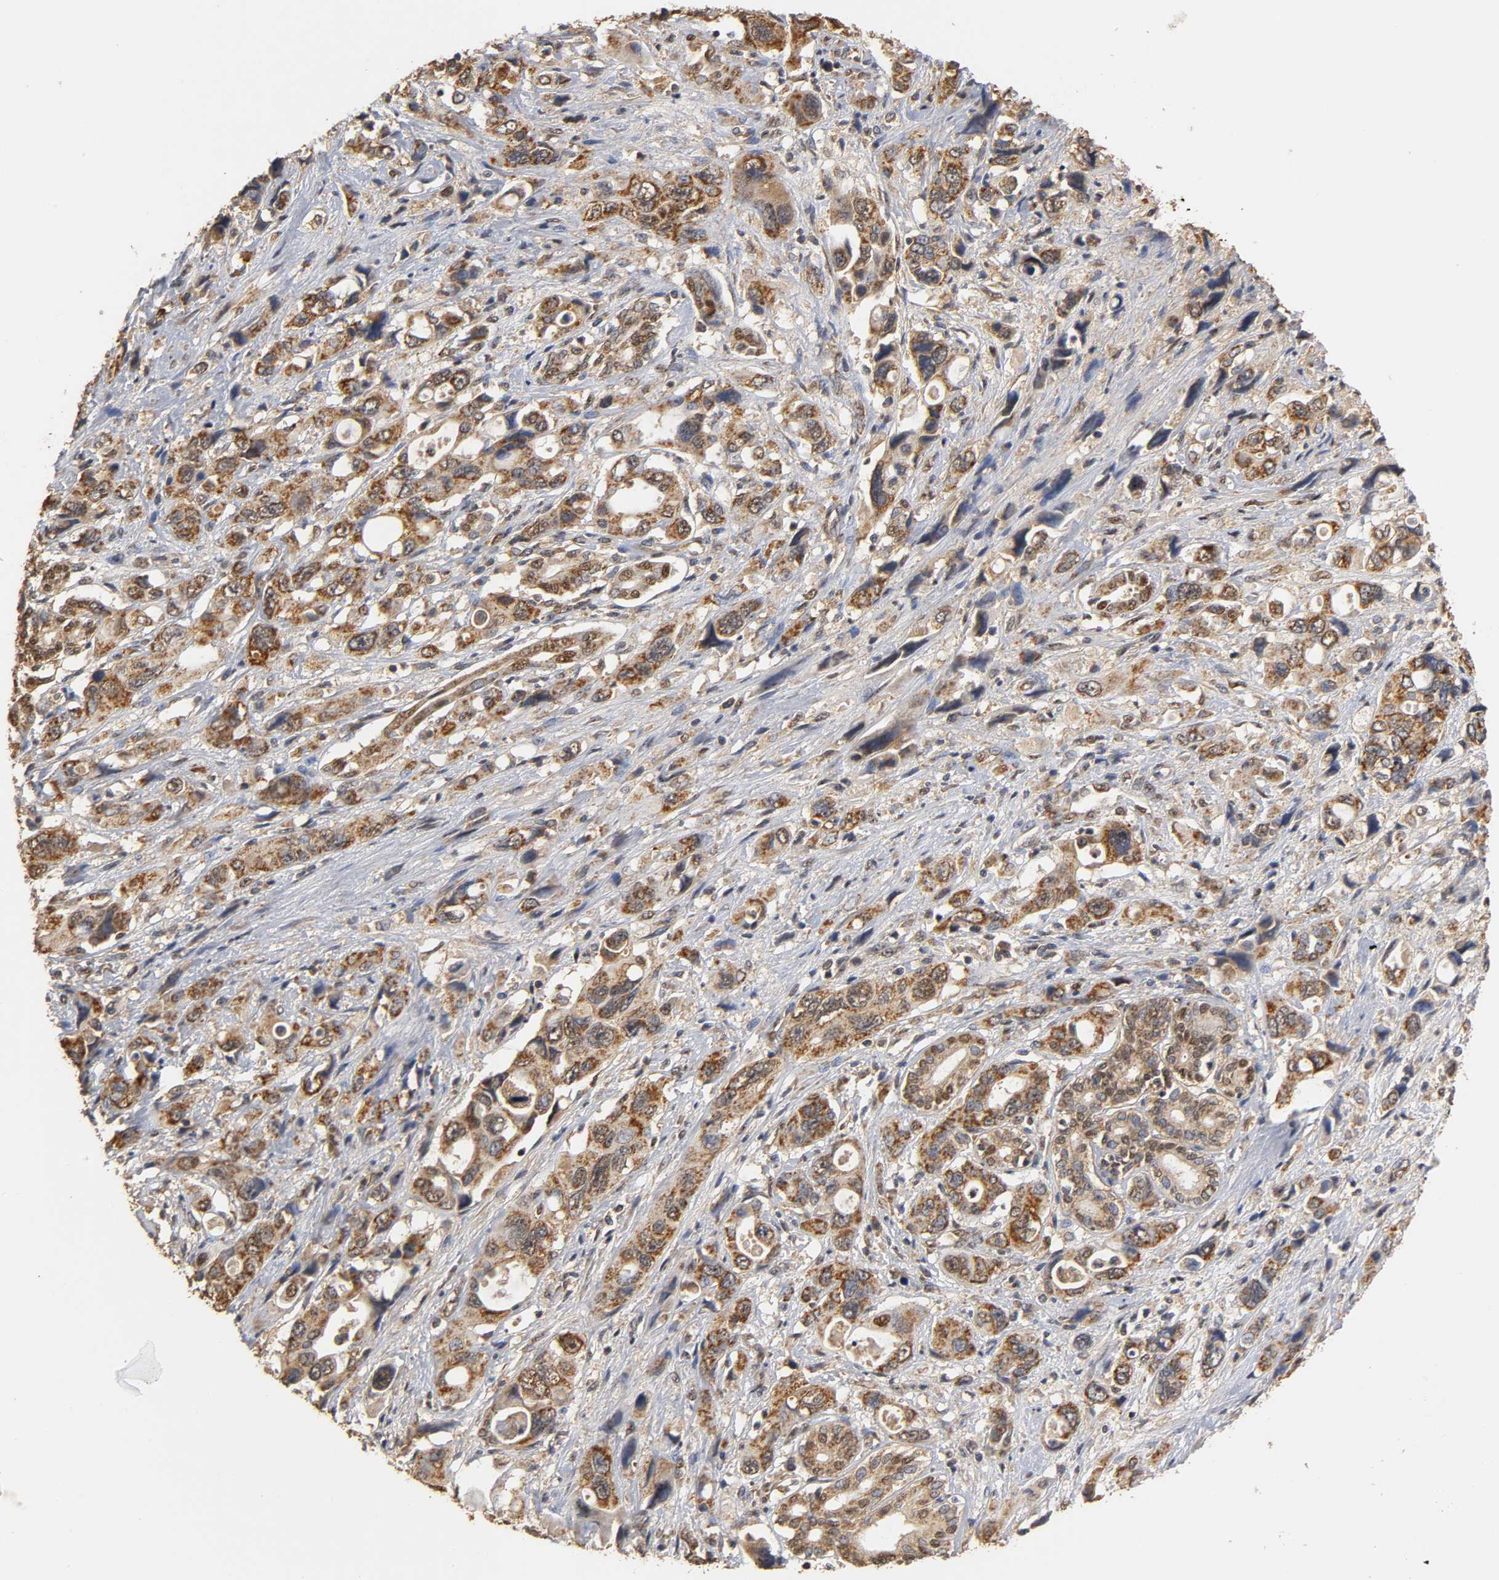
{"staining": {"intensity": "strong", "quantity": ">75%", "location": "cytoplasmic/membranous"}, "tissue": "pancreatic cancer", "cell_type": "Tumor cells", "image_type": "cancer", "snomed": [{"axis": "morphology", "description": "Adenocarcinoma, NOS"}, {"axis": "topography", "description": "Pancreas"}], "caption": "Immunohistochemical staining of human pancreatic cancer demonstrates high levels of strong cytoplasmic/membranous staining in about >75% of tumor cells. (Brightfield microscopy of DAB IHC at high magnification).", "gene": "PKN1", "patient": {"sex": "male", "age": 46}}